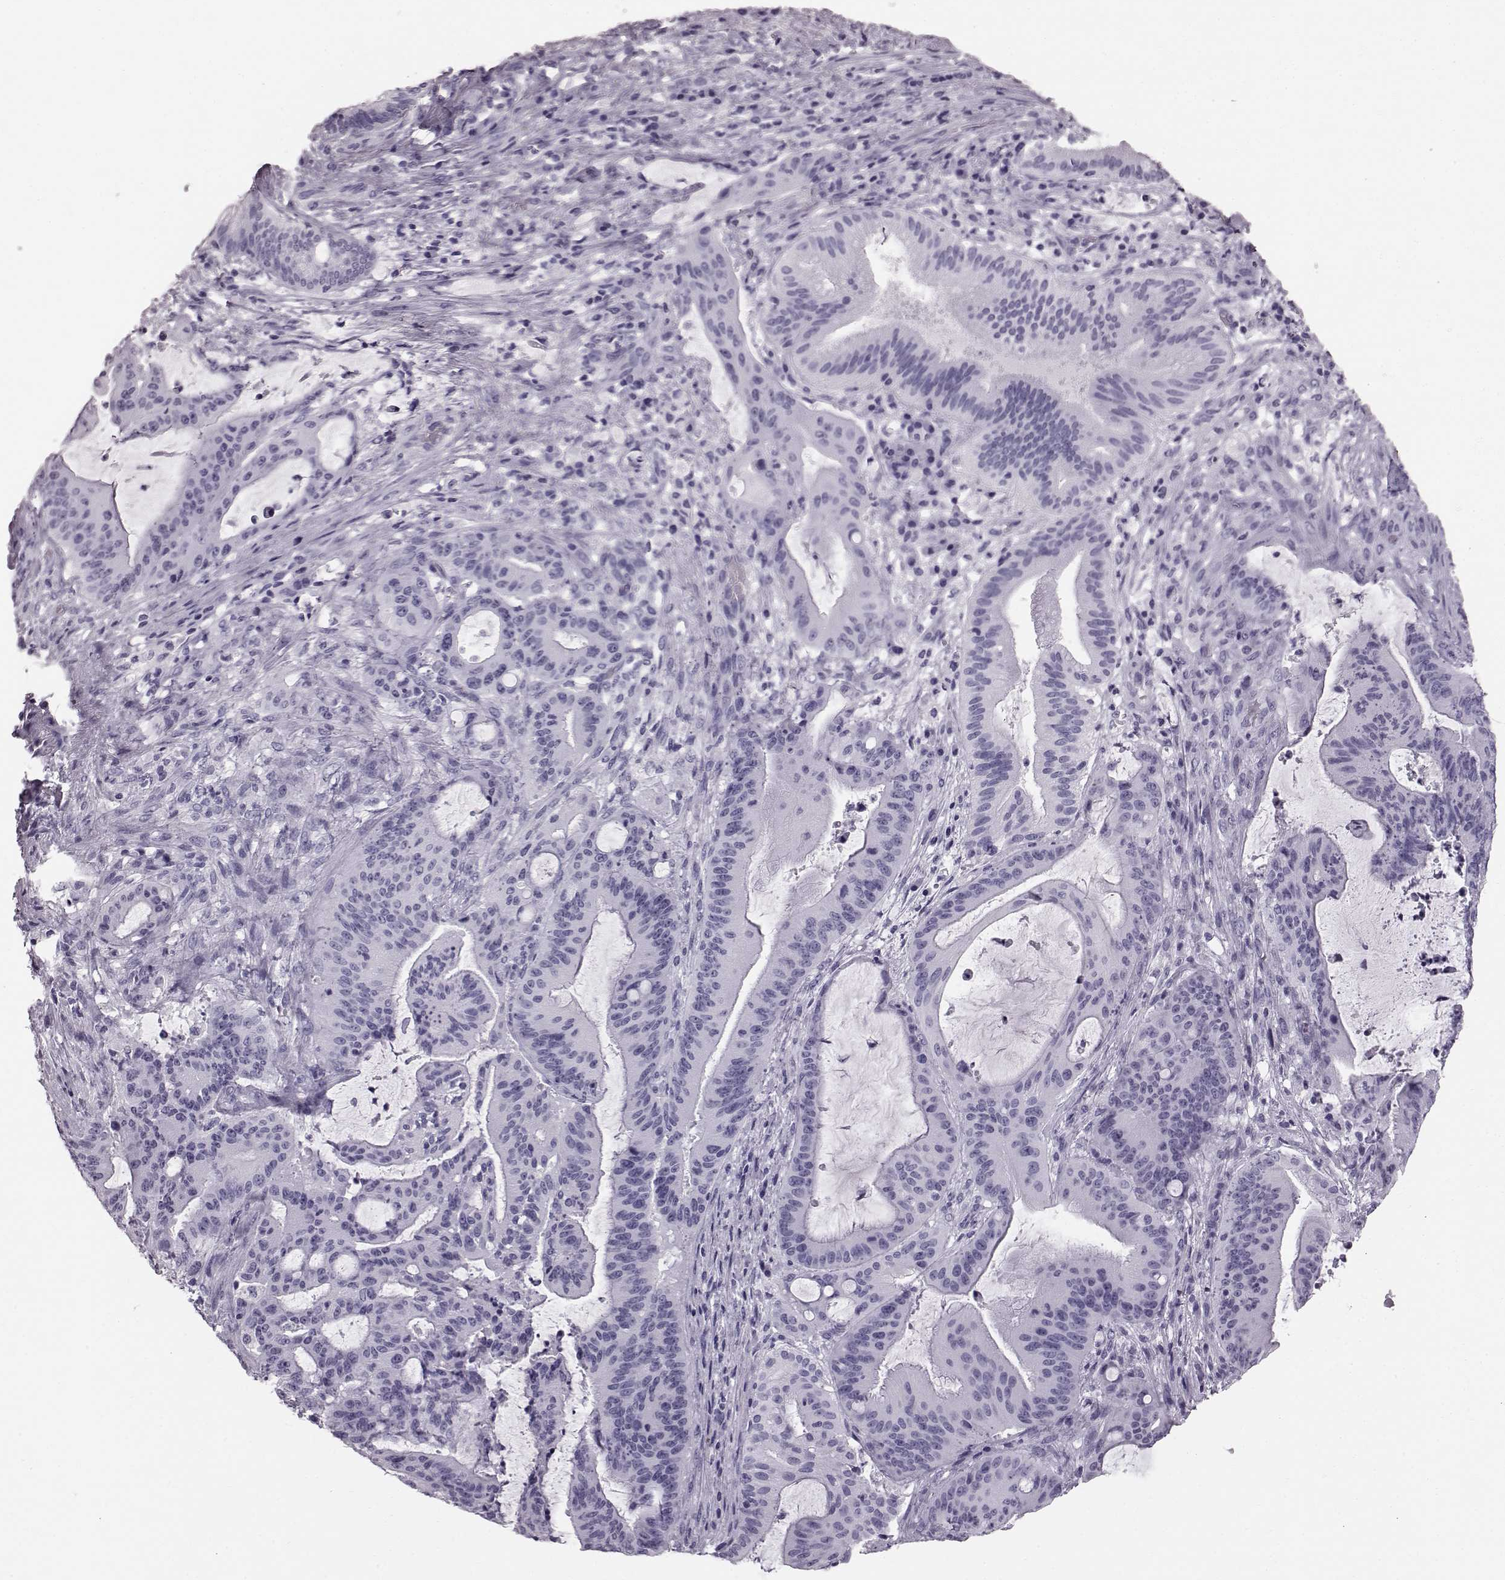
{"staining": {"intensity": "negative", "quantity": "none", "location": "none"}, "tissue": "liver cancer", "cell_type": "Tumor cells", "image_type": "cancer", "snomed": [{"axis": "morphology", "description": "Cholangiocarcinoma"}, {"axis": "topography", "description": "Liver"}], "caption": "Human liver cholangiocarcinoma stained for a protein using immunohistochemistry (IHC) demonstrates no expression in tumor cells.", "gene": "TCHHL1", "patient": {"sex": "female", "age": 73}}